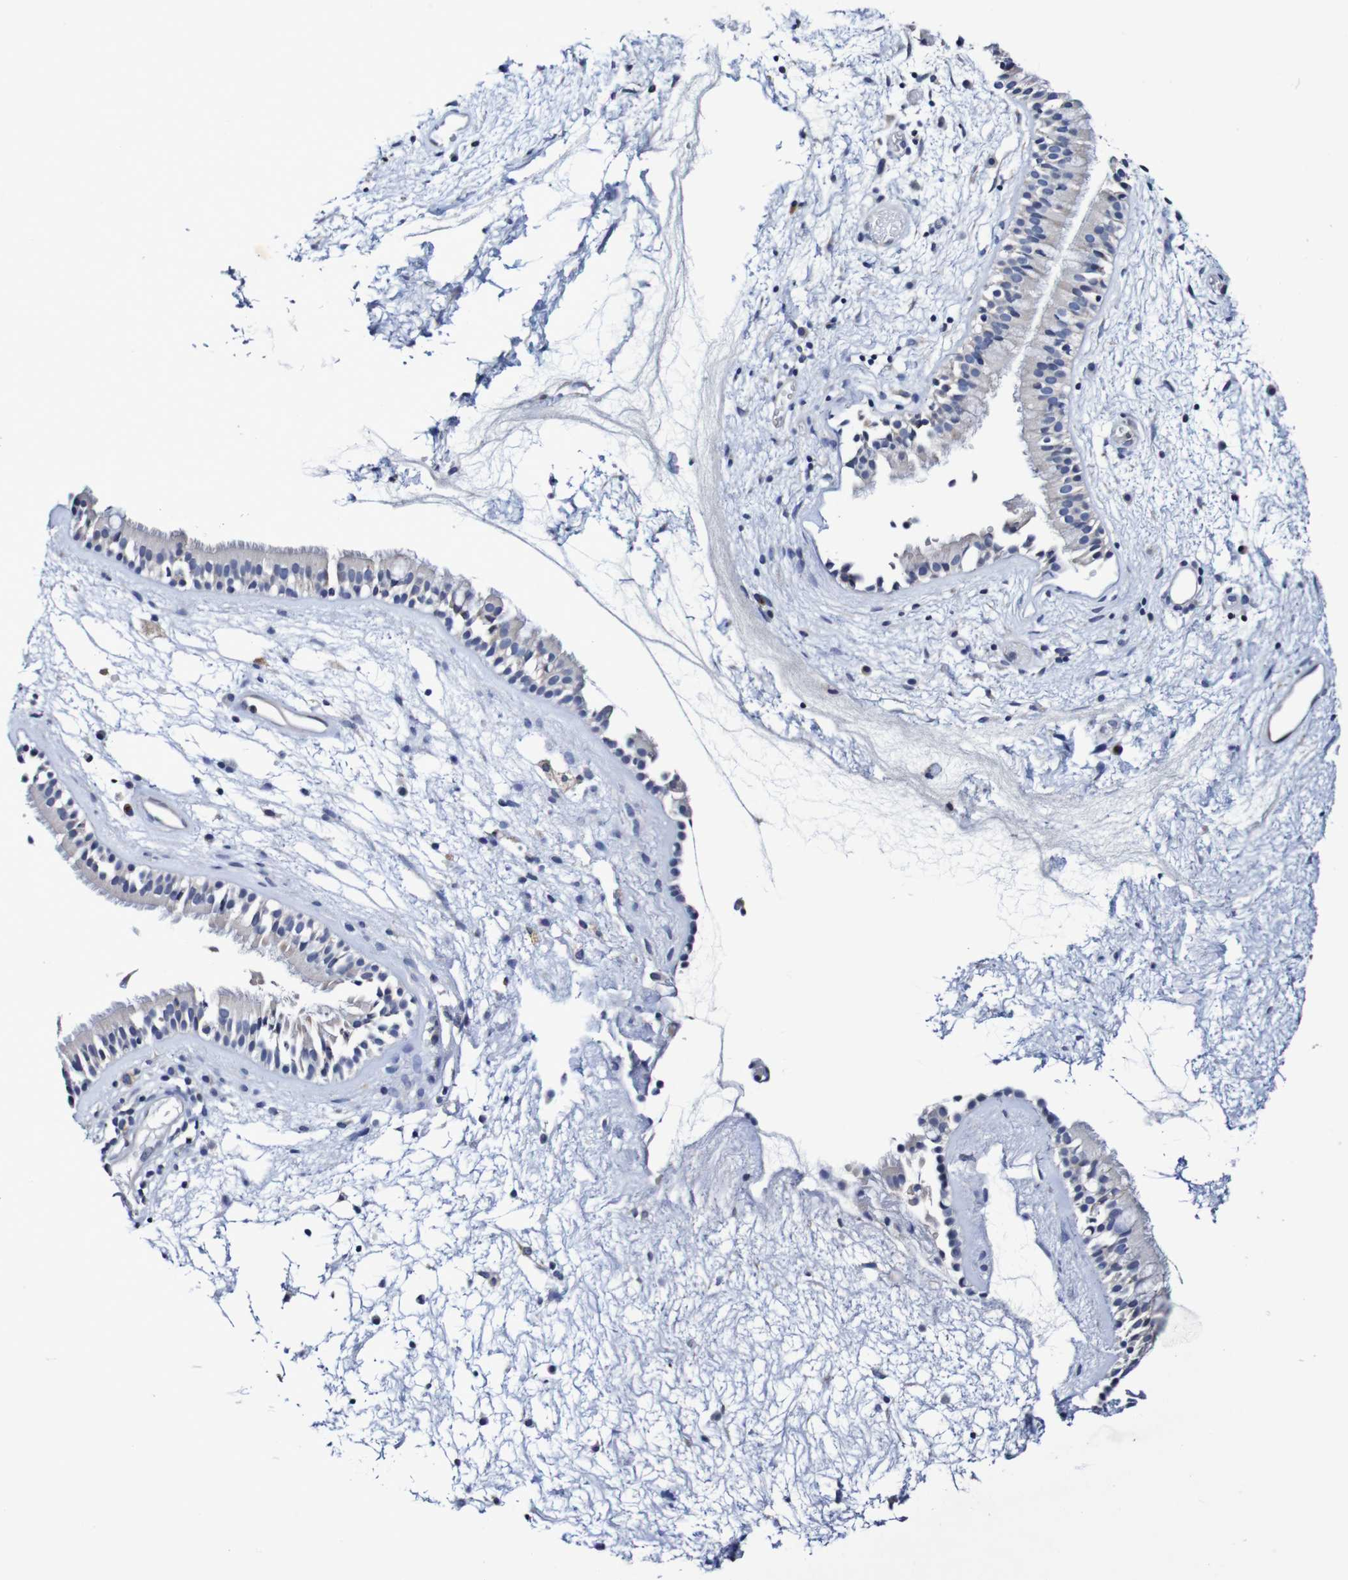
{"staining": {"intensity": "negative", "quantity": "none", "location": "none"}, "tissue": "nasopharynx", "cell_type": "Respiratory epithelial cells", "image_type": "normal", "snomed": [{"axis": "morphology", "description": "Normal tissue, NOS"}, {"axis": "morphology", "description": "Inflammation, NOS"}, {"axis": "topography", "description": "Nasopharynx"}], "caption": "IHC histopathology image of normal nasopharynx: human nasopharynx stained with DAB (3,3'-diaminobenzidine) shows no significant protein expression in respiratory epithelial cells.", "gene": "ACVR1C", "patient": {"sex": "male", "age": 48}}